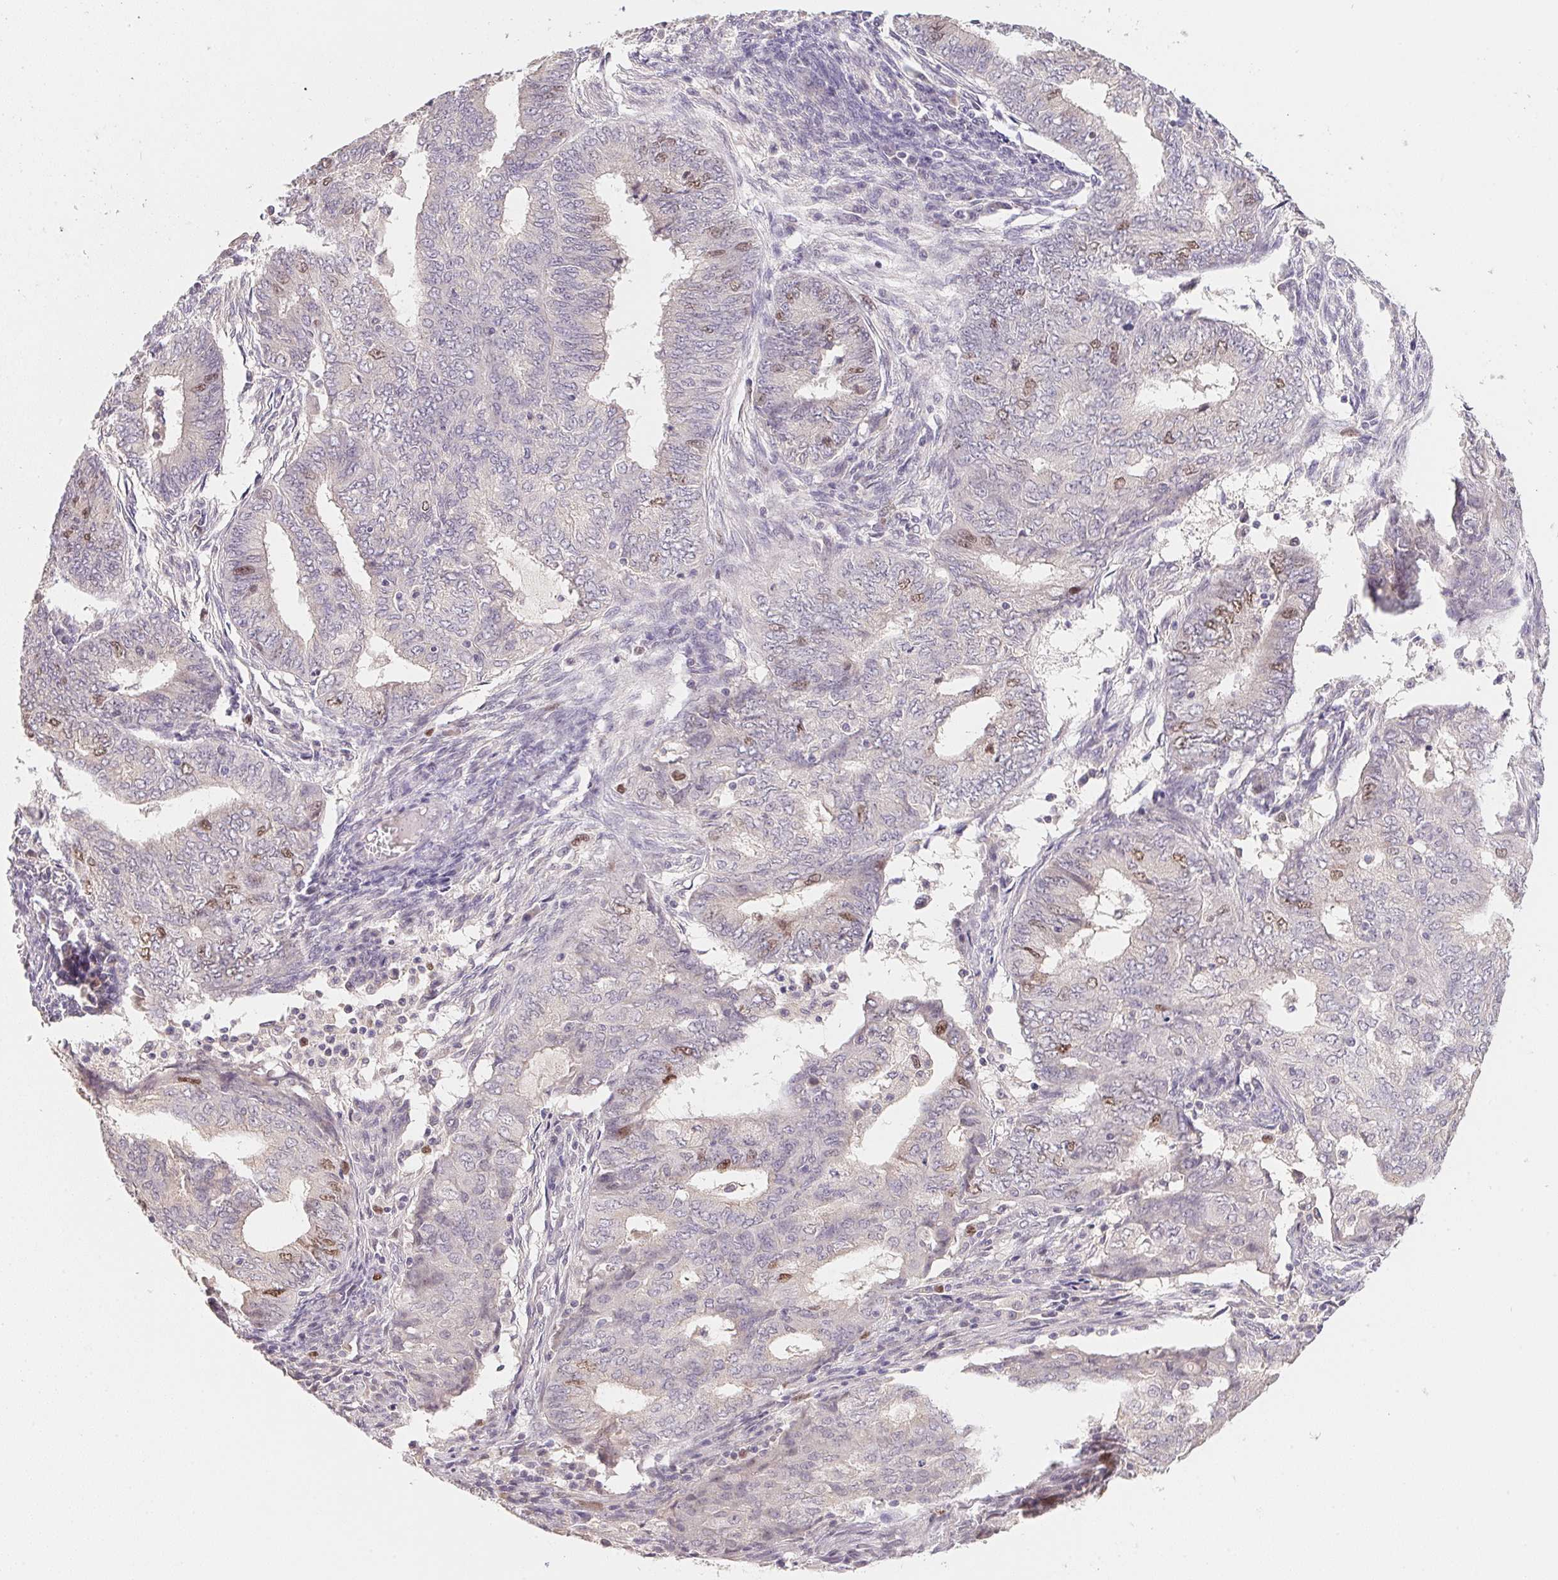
{"staining": {"intensity": "moderate", "quantity": "<25%", "location": "nuclear"}, "tissue": "endometrial cancer", "cell_type": "Tumor cells", "image_type": "cancer", "snomed": [{"axis": "morphology", "description": "Adenocarcinoma, NOS"}, {"axis": "topography", "description": "Endometrium"}], "caption": "Protein staining reveals moderate nuclear positivity in approximately <25% of tumor cells in adenocarcinoma (endometrial). (Stains: DAB in brown, nuclei in blue, Microscopy: brightfield microscopy at high magnification).", "gene": "KIFC1", "patient": {"sex": "female", "age": 62}}